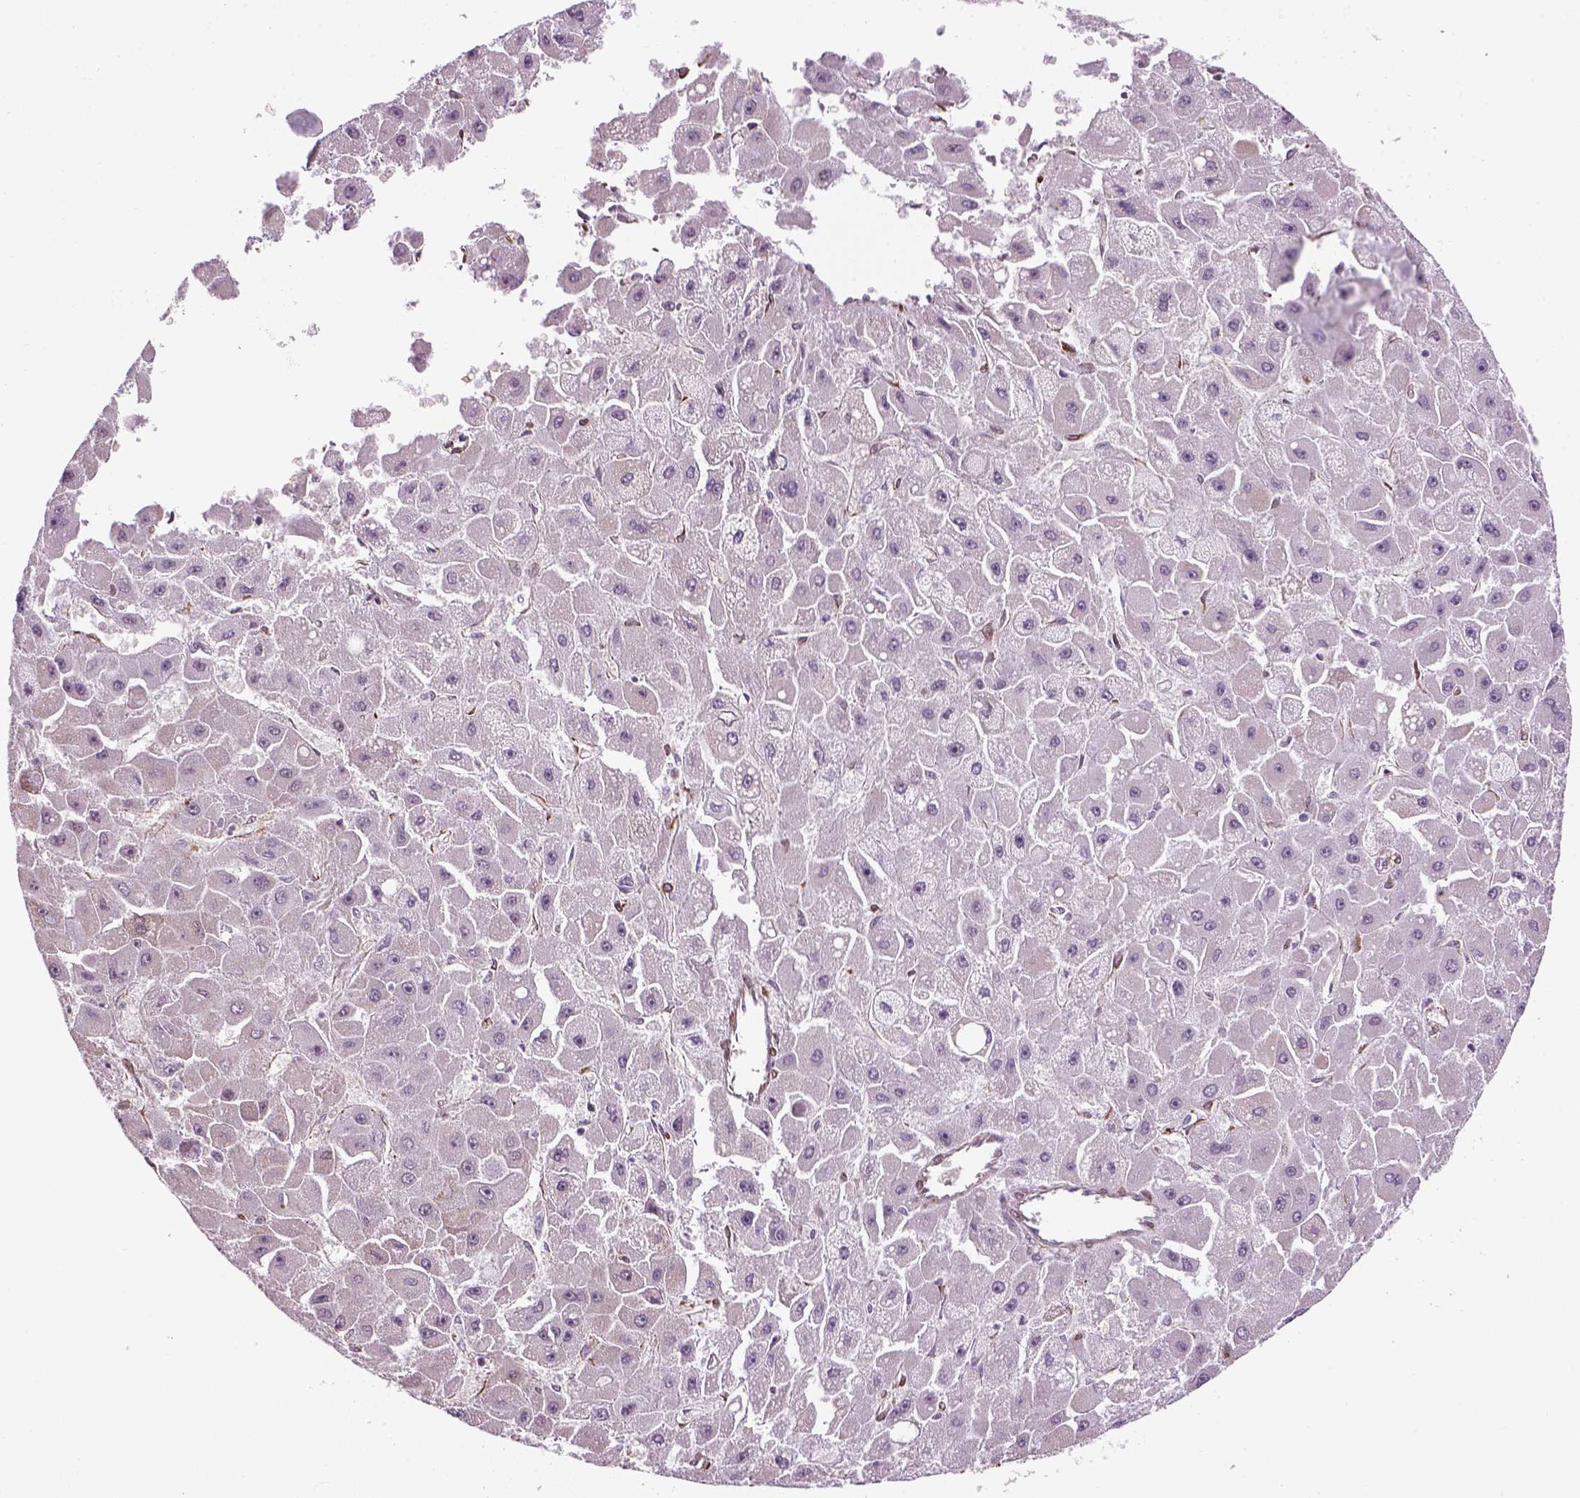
{"staining": {"intensity": "negative", "quantity": "none", "location": "none"}, "tissue": "liver cancer", "cell_type": "Tumor cells", "image_type": "cancer", "snomed": [{"axis": "morphology", "description": "Carcinoma, Hepatocellular, NOS"}, {"axis": "topography", "description": "Liver"}], "caption": "IHC of liver cancer displays no positivity in tumor cells. Brightfield microscopy of immunohistochemistry (IHC) stained with DAB (brown) and hematoxylin (blue), captured at high magnification.", "gene": "XK", "patient": {"sex": "female", "age": 25}}